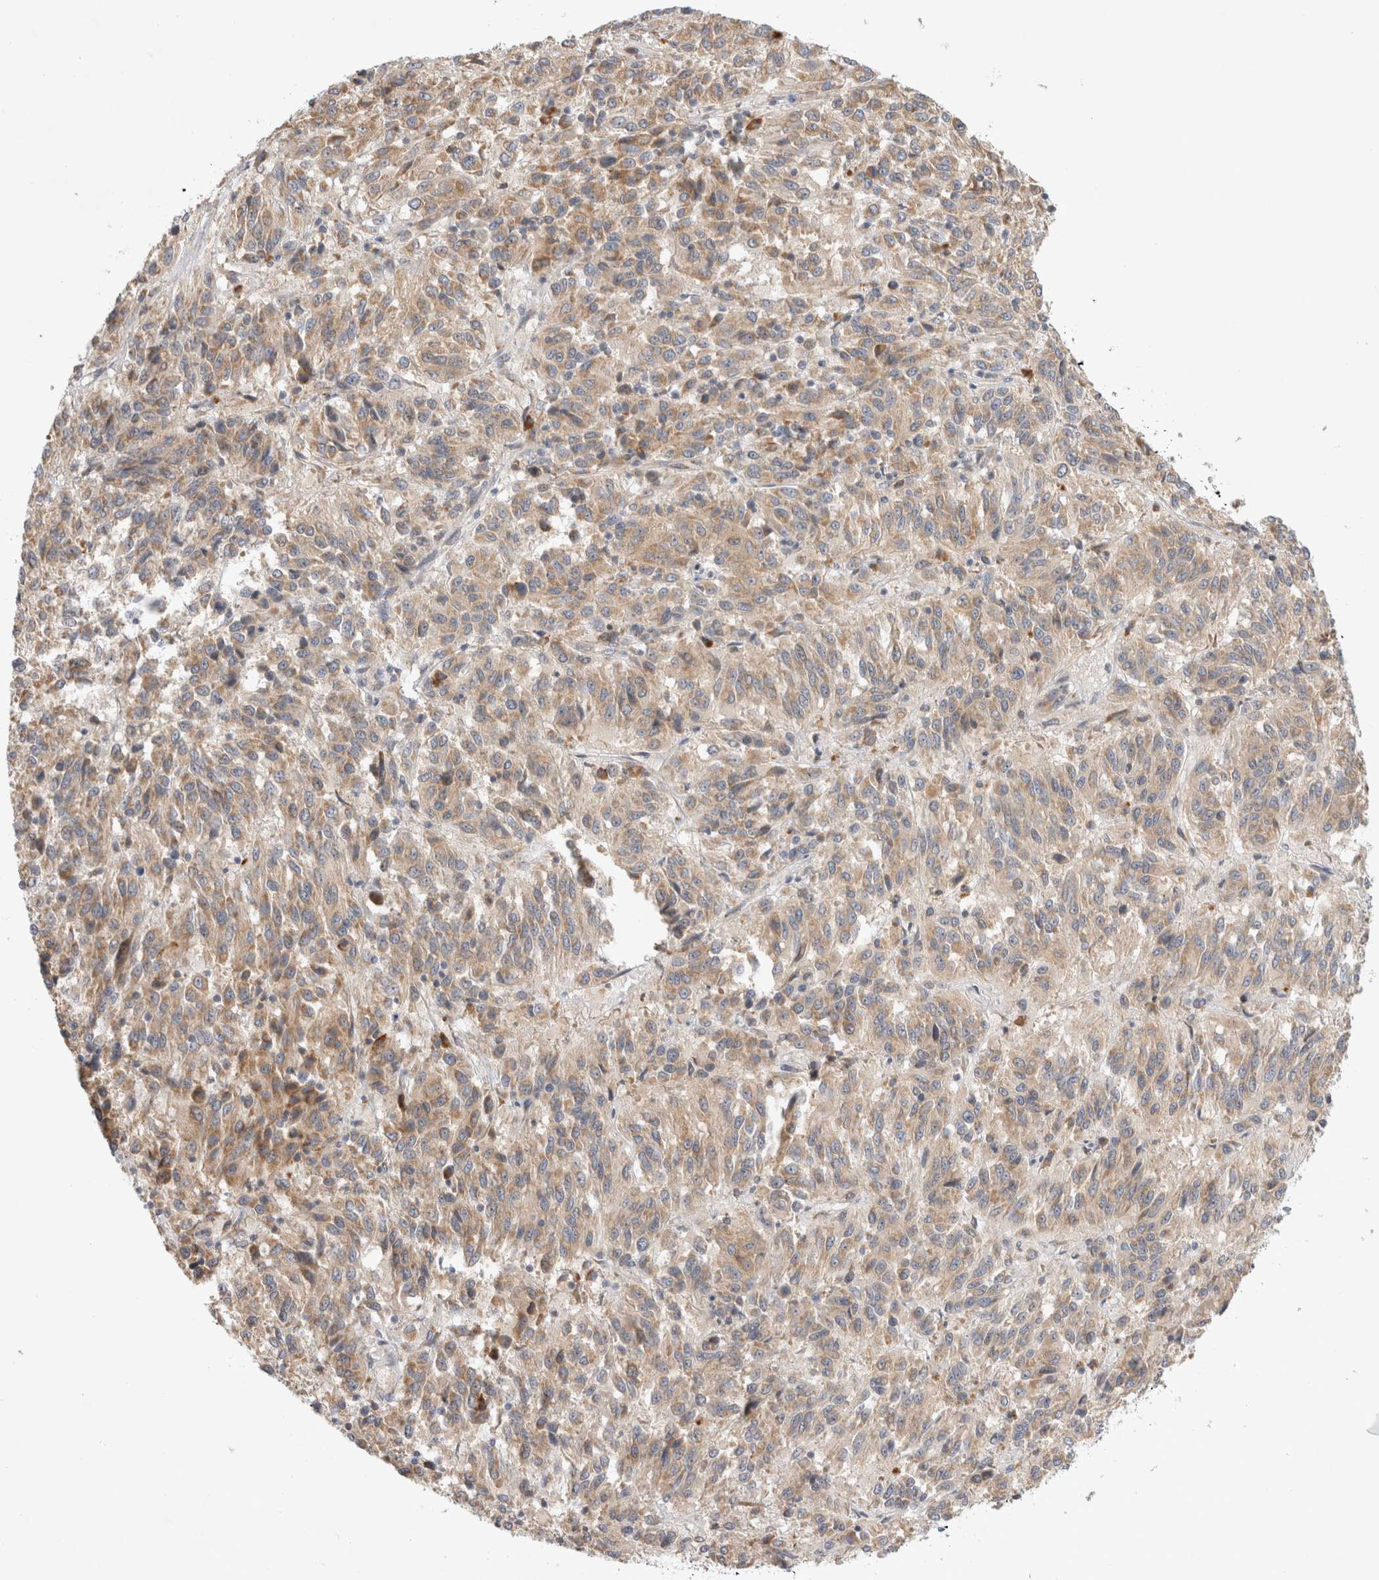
{"staining": {"intensity": "weak", "quantity": ">75%", "location": "cytoplasmic/membranous"}, "tissue": "melanoma", "cell_type": "Tumor cells", "image_type": "cancer", "snomed": [{"axis": "morphology", "description": "Malignant melanoma, Metastatic site"}, {"axis": "topography", "description": "Lung"}], "caption": "About >75% of tumor cells in human malignant melanoma (metastatic site) show weak cytoplasmic/membranous protein staining as visualized by brown immunohistochemical staining.", "gene": "NEDD4L", "patient": {"sex": "male", "age": 64}}